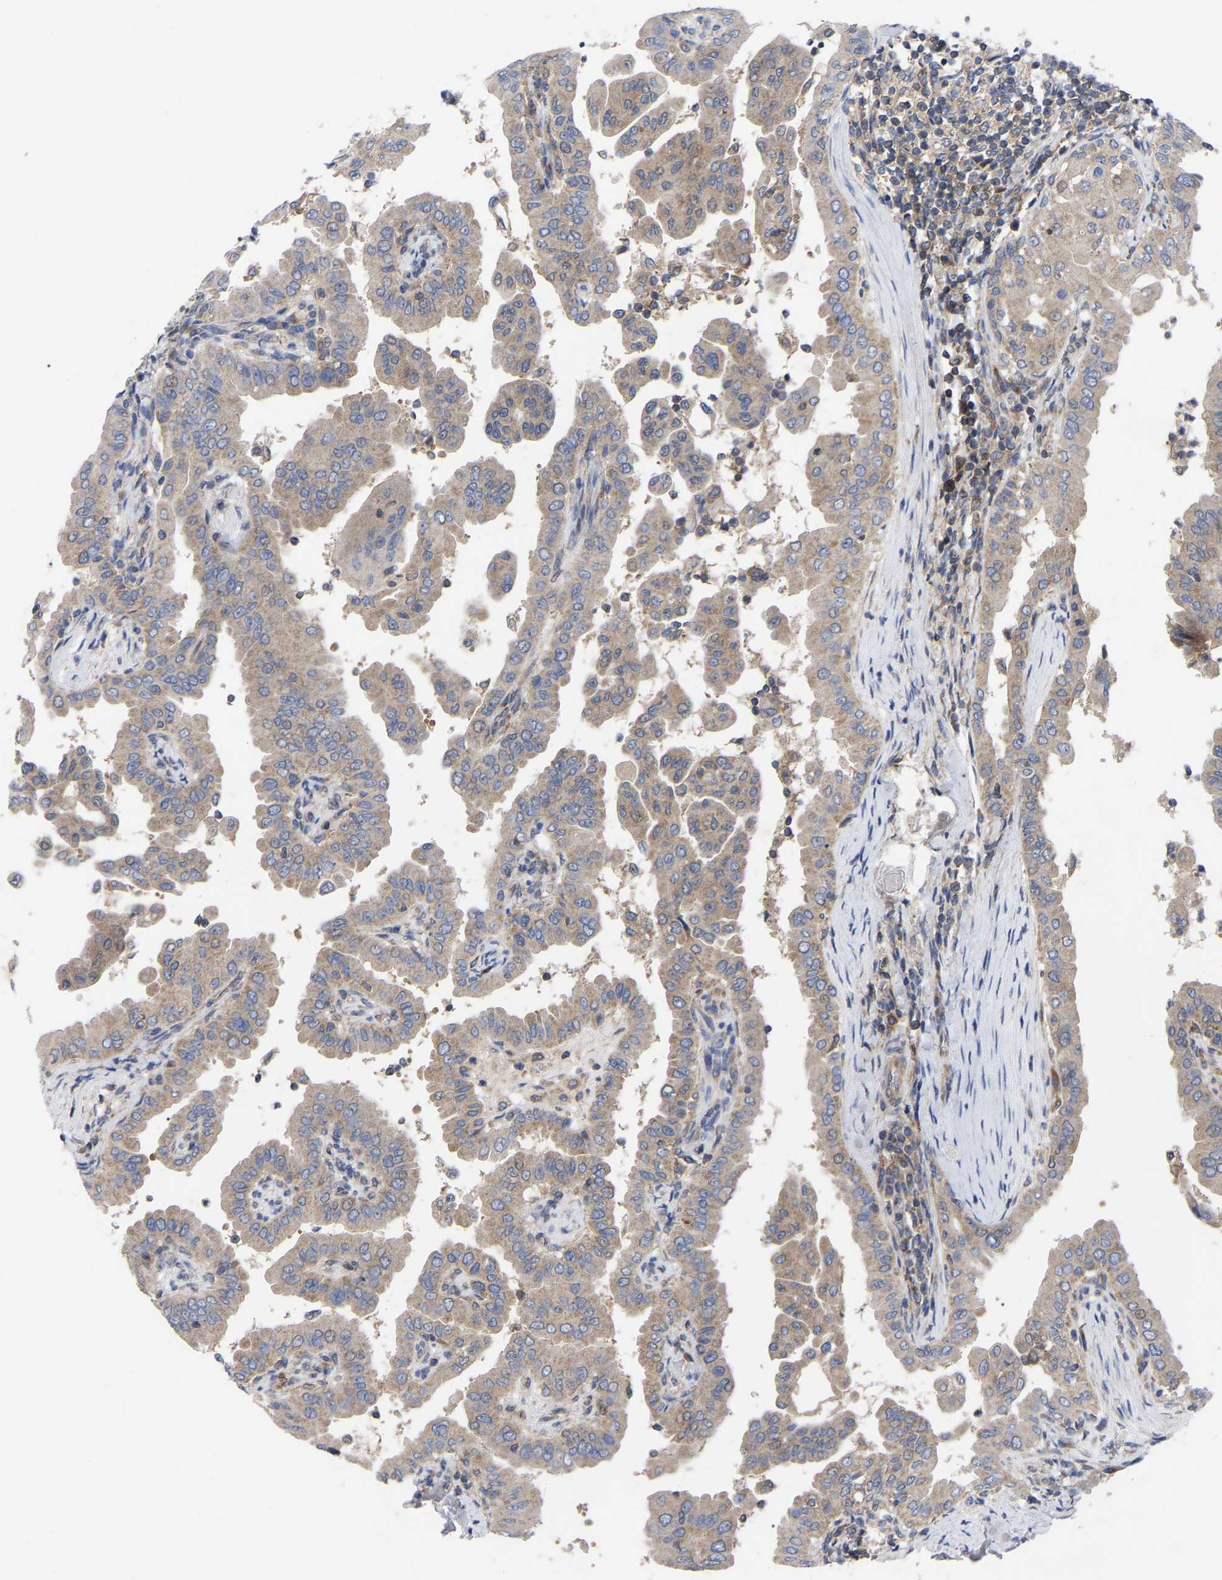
{"staining": {"intensity": "weak", "quantity": ">75%", "location": "cytoplasmic/membranous"}, "tissue": "thyroid cancer", "cell_type": "Tumor cells", "image_type": "cancer", "snomed": [{"axis": "morphology", "description": "Papillary adenocarcinoma, NOS"}, {"axis": "topography", "description": "Thyroid gland"}], "caption": "Thyroid papillary adenocarcinoma stained with DAB (3,3'-diaminobenzidine) immunohistochemistry (IHC) reveals low levels of weak cytoplasmic/membranous staining in approximately >75% of tumor cells. The staining is performed using DAB brown chromogen to label protein expression. The nuclei are counter-stained blue using hematoxylin.", "gene": "TCP1", "patient": {"sex": "male", "age": 33}}